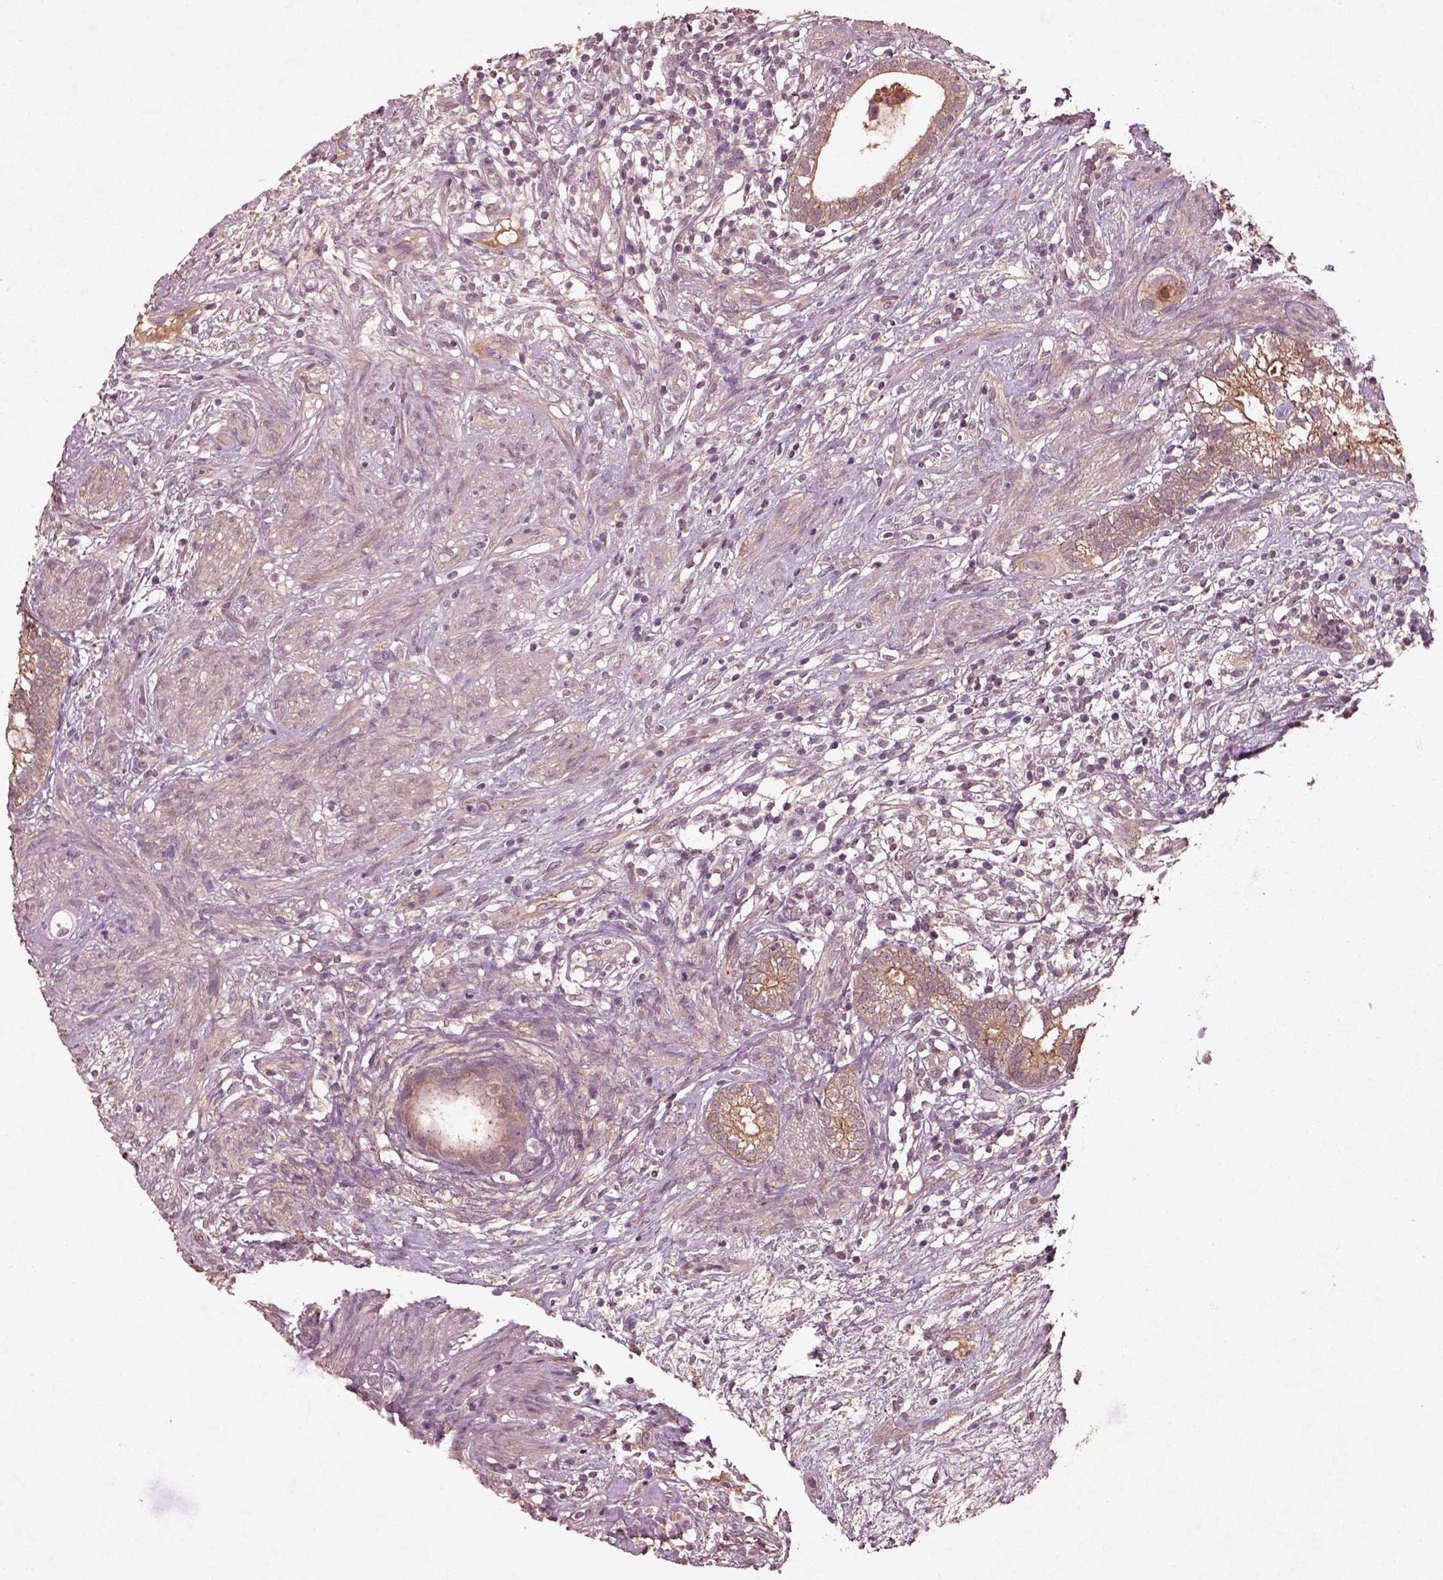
{"staining": {"intensity": "strong", "quantity": ">75%", "location": "cytoplasmic/membranous"}, "tissue": "testis cancer", "cell_type": "Tumor cells", "image_type": "cancer", "snomed": [{"axis": "morphology", "description": "Seminoma, NOS"}, {"axis": "morphology", "description": "Carcinoma, Embryonal, NOS"}, {"axis": "topography", "description": "Testis"}], "caption": "Approximately >75% of tumor cells in testis cancer exhibit strong cytoplasmic/membranous protein positivity as visualized by brown immunohistochemical staining.", "gene": "FAM234A", "patient": {"sex": "male", "age": 41}}